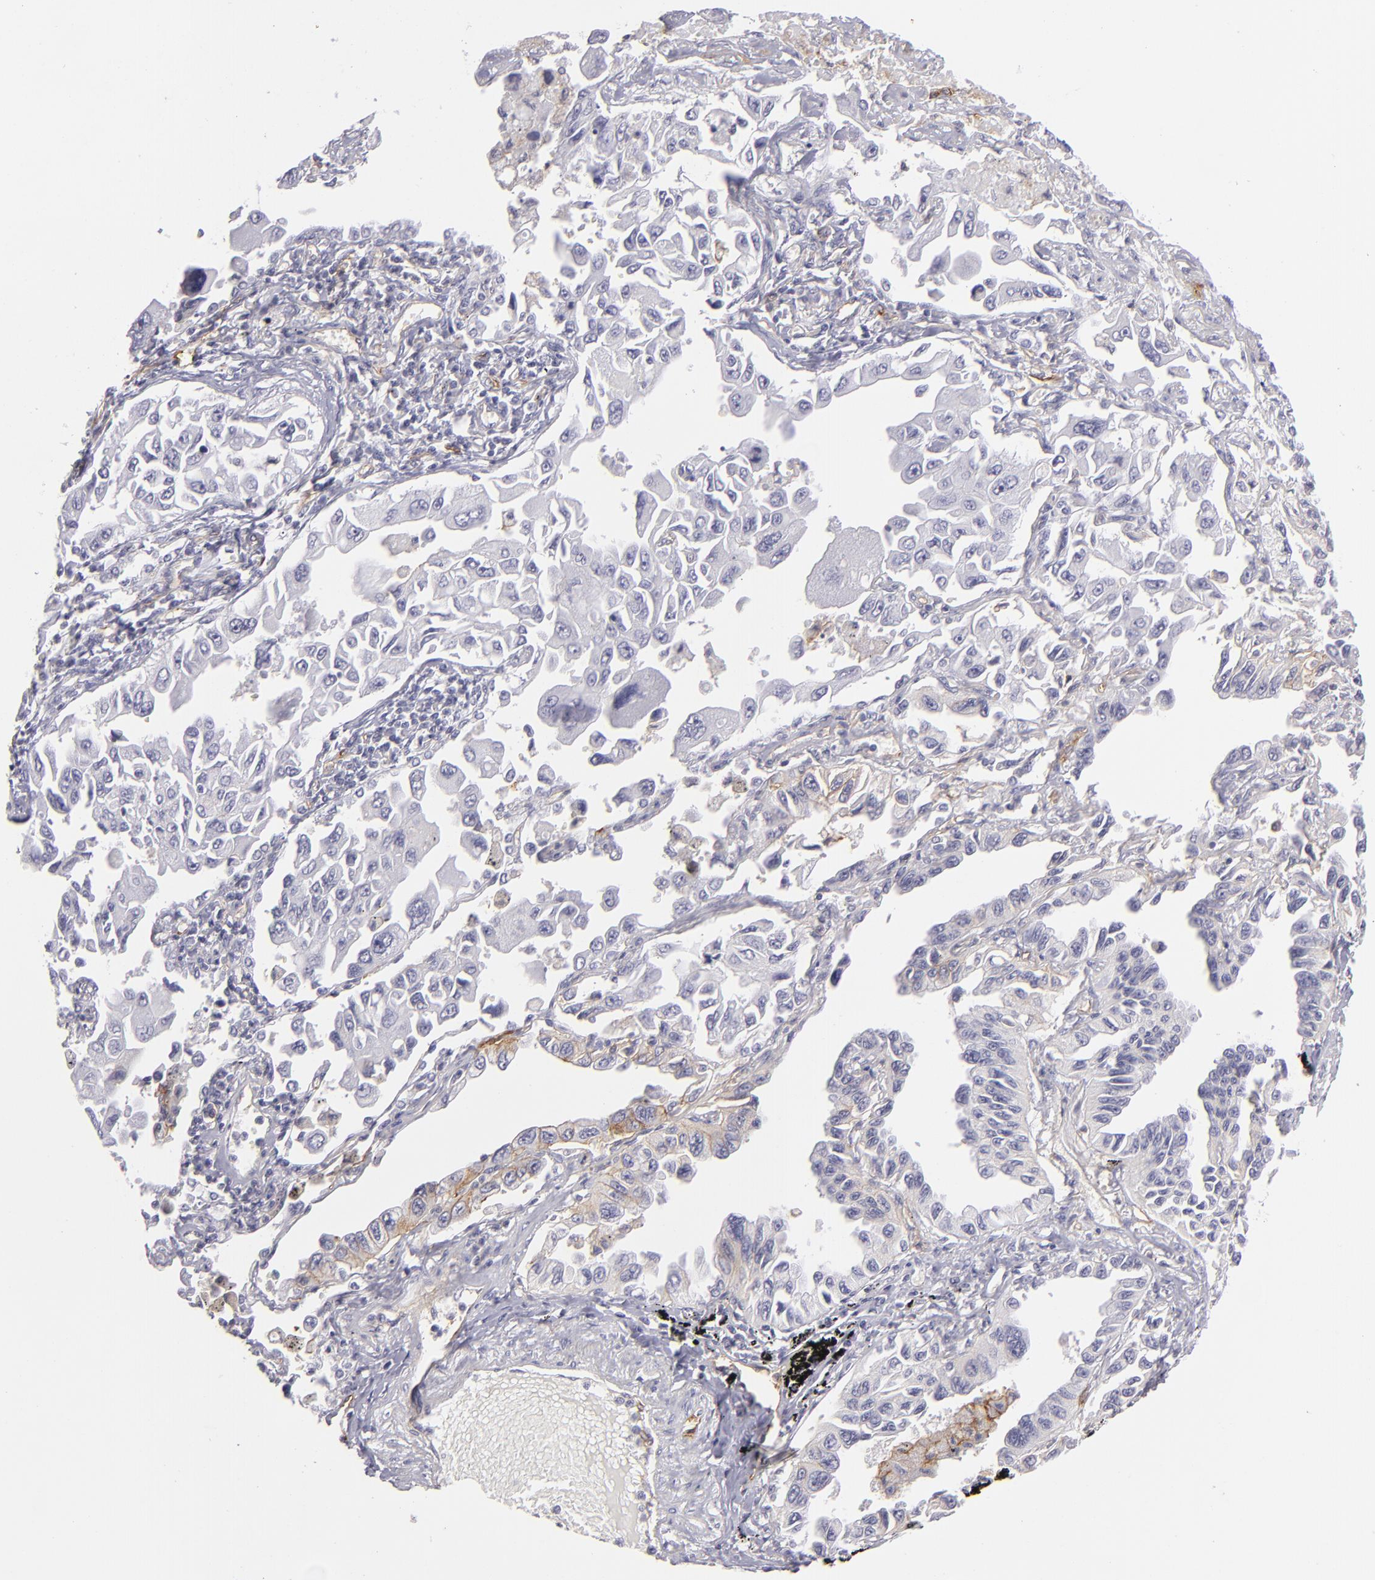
{"staining": {"intensity": "moderate", "quantity": "<25%", "location": "cytoplasmic/membranous"}, "tissue": "lung cancer", "cell_type": "Tumor cells", "image_type": "cancer", "snomed": [{"axis": "morphology", "description": "Adenocarcinoma, NOS"}, {"axis": "topography", "description": "Lung"}], "caption": "Immunohistochemistry (IHC) of lung cancer displays low levels of moderate cytoplasmic/membranous positivity in approximately <25% of tumor cells.", "gene": "THBD", "patient": {"sex": "male", "age": 64}}